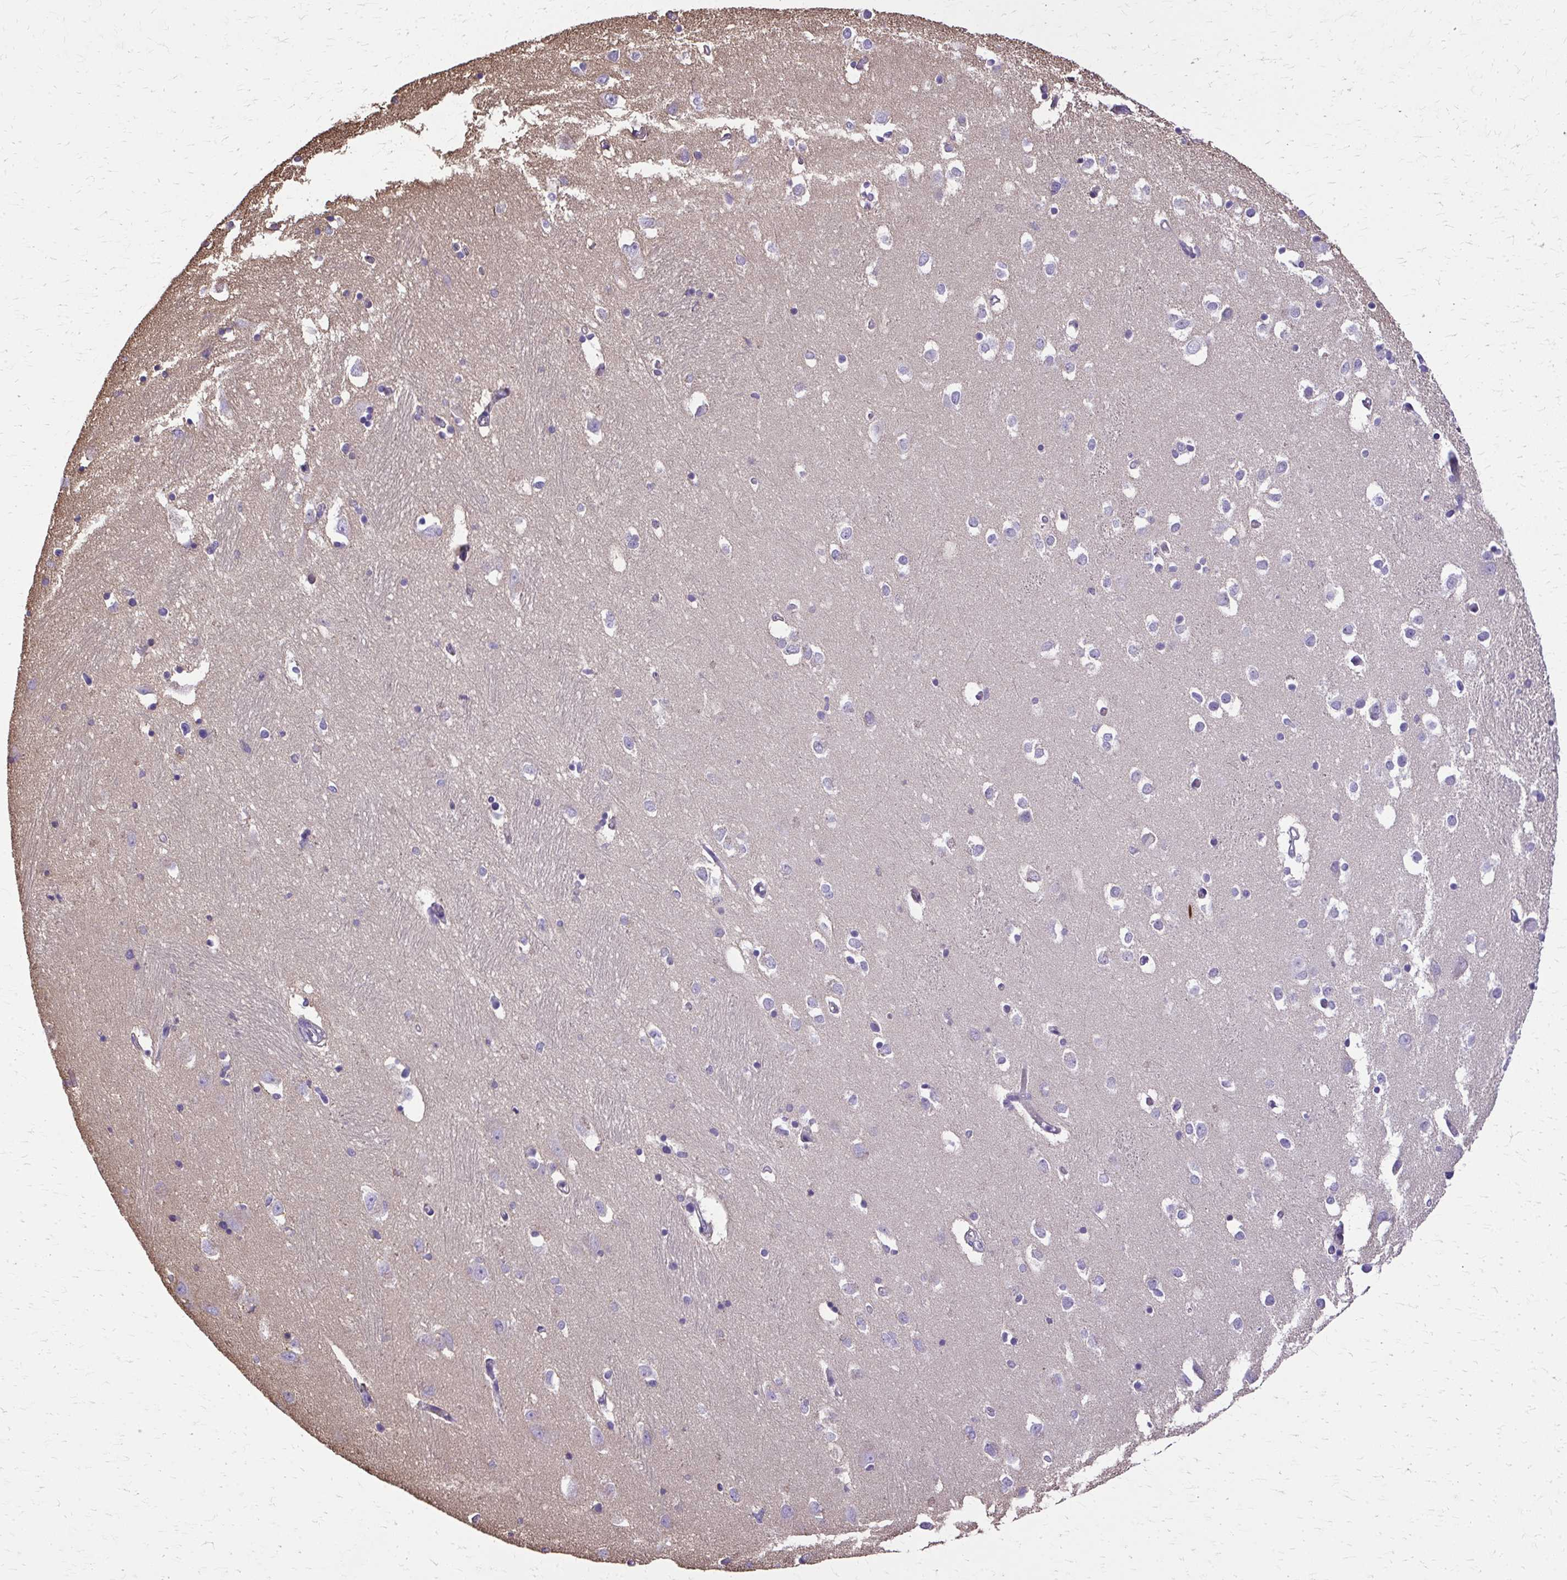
{"staining": {"intensity": "negative", "quantity": "none", "location": "none"}, "tissue": "caudate", "cell_type": "Glial cells", "image_type": "normal", "snomed": [{"axis": "morphology", "description": "Normal tissue, NOS"}, {"axis": "topography", "description": "Lateral ventricle wall"}, {"axis": "topography", "description": "Hippocampus"}], "caption": "The image demonstrates no significant positivity in glial cells of caudate.", "gene": "RUNDC3B", "patient": {"sex": "female", "age": 63}}